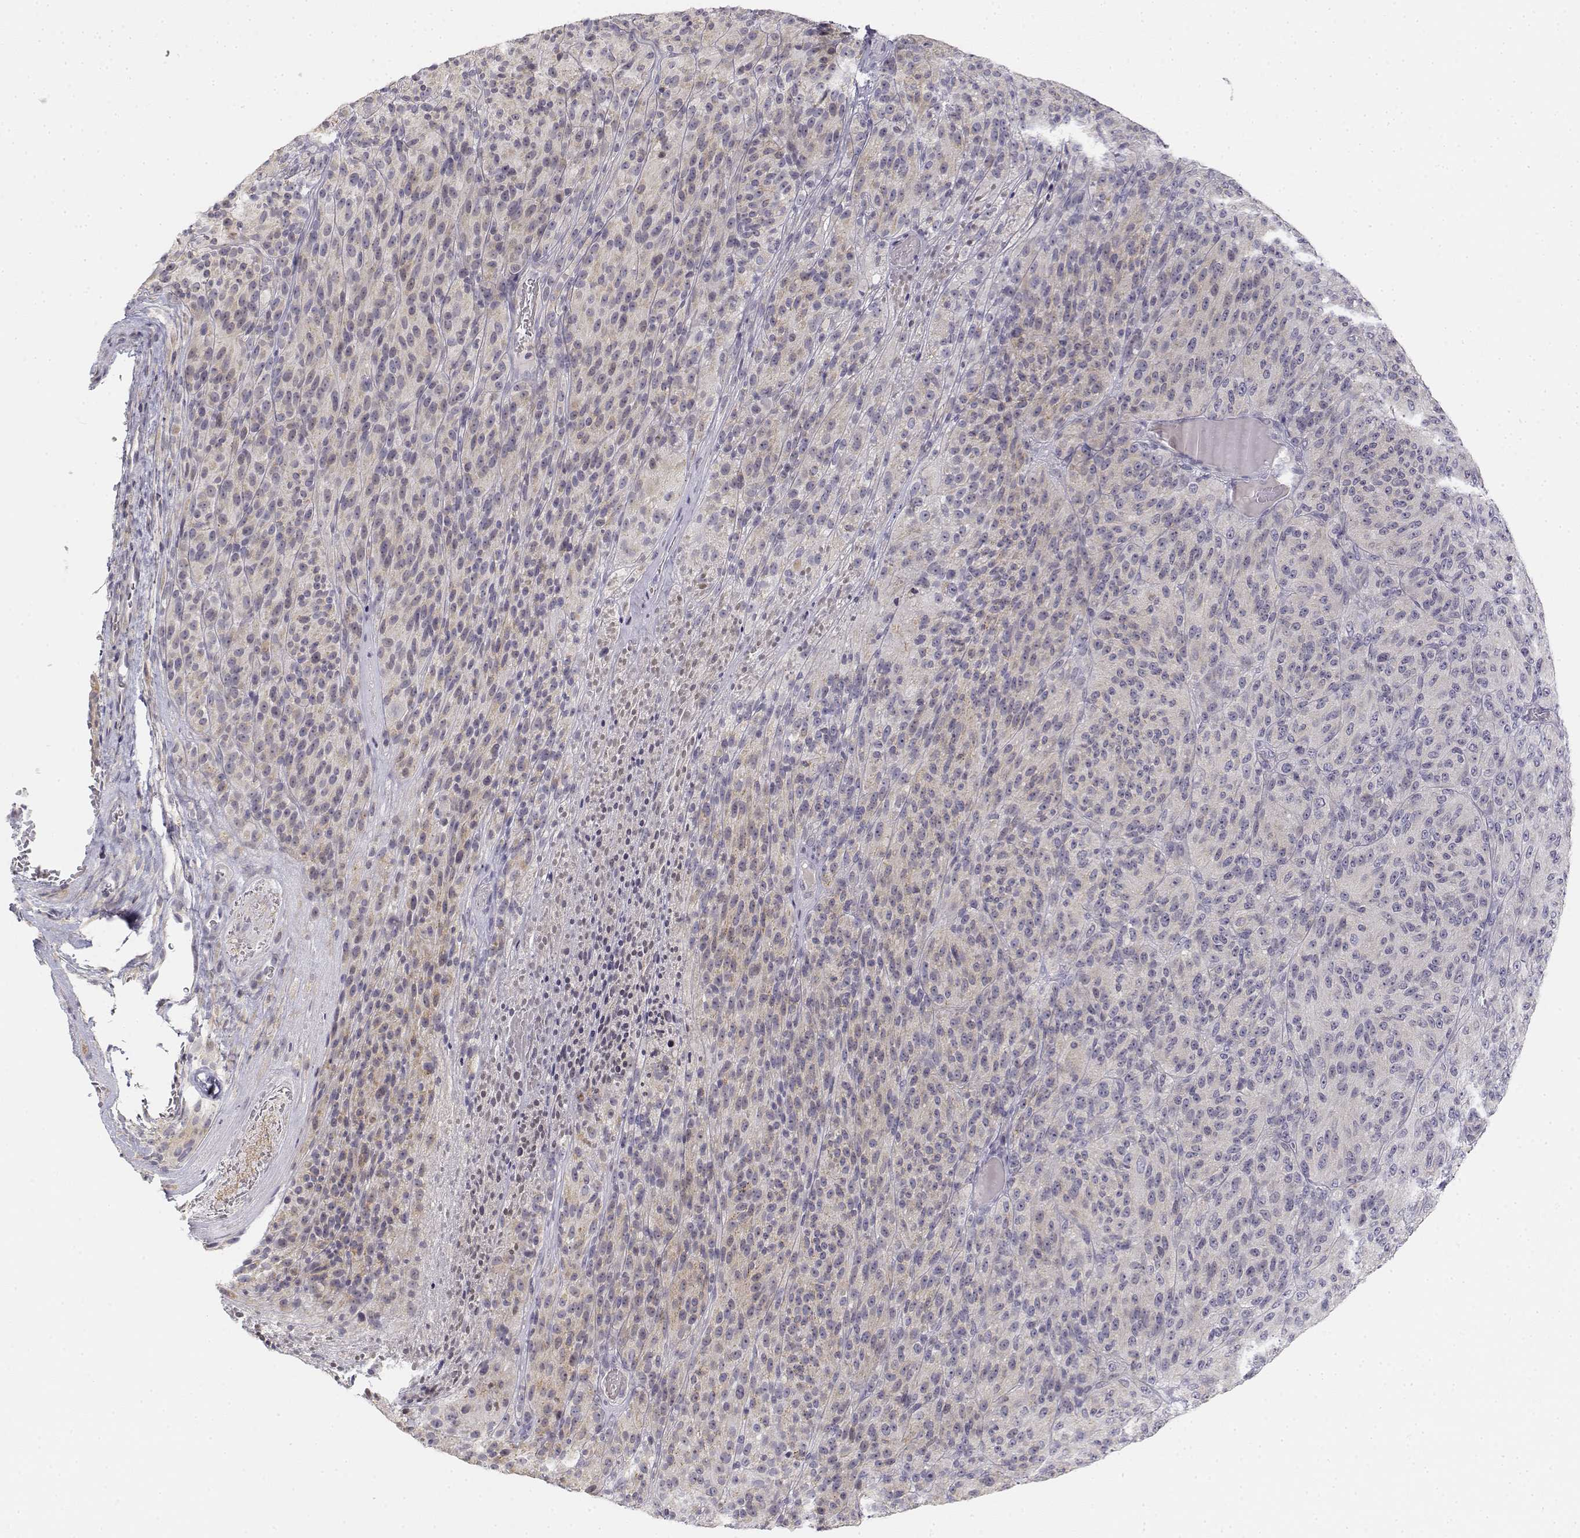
{"staining": {"intensity": "negative", "quantity": "none", "location": "none"}, "tissue": "melanoma", "cell_type": "Tumor cells", "image_type": "cancer", "snomed": [{"axis": "morphology", "description": "Malignant melanoma, Metastatic site"}, {"axis": "topography", "description": "Brain"}], "caption": "IHC photomicrograph of neoplastic tissue: human melanoma stained with DAB demonstrates no significant protein expression in tumor cells.", "gene": "GLIPR1L2", "patient": {"sex": "female", "age": 56}}